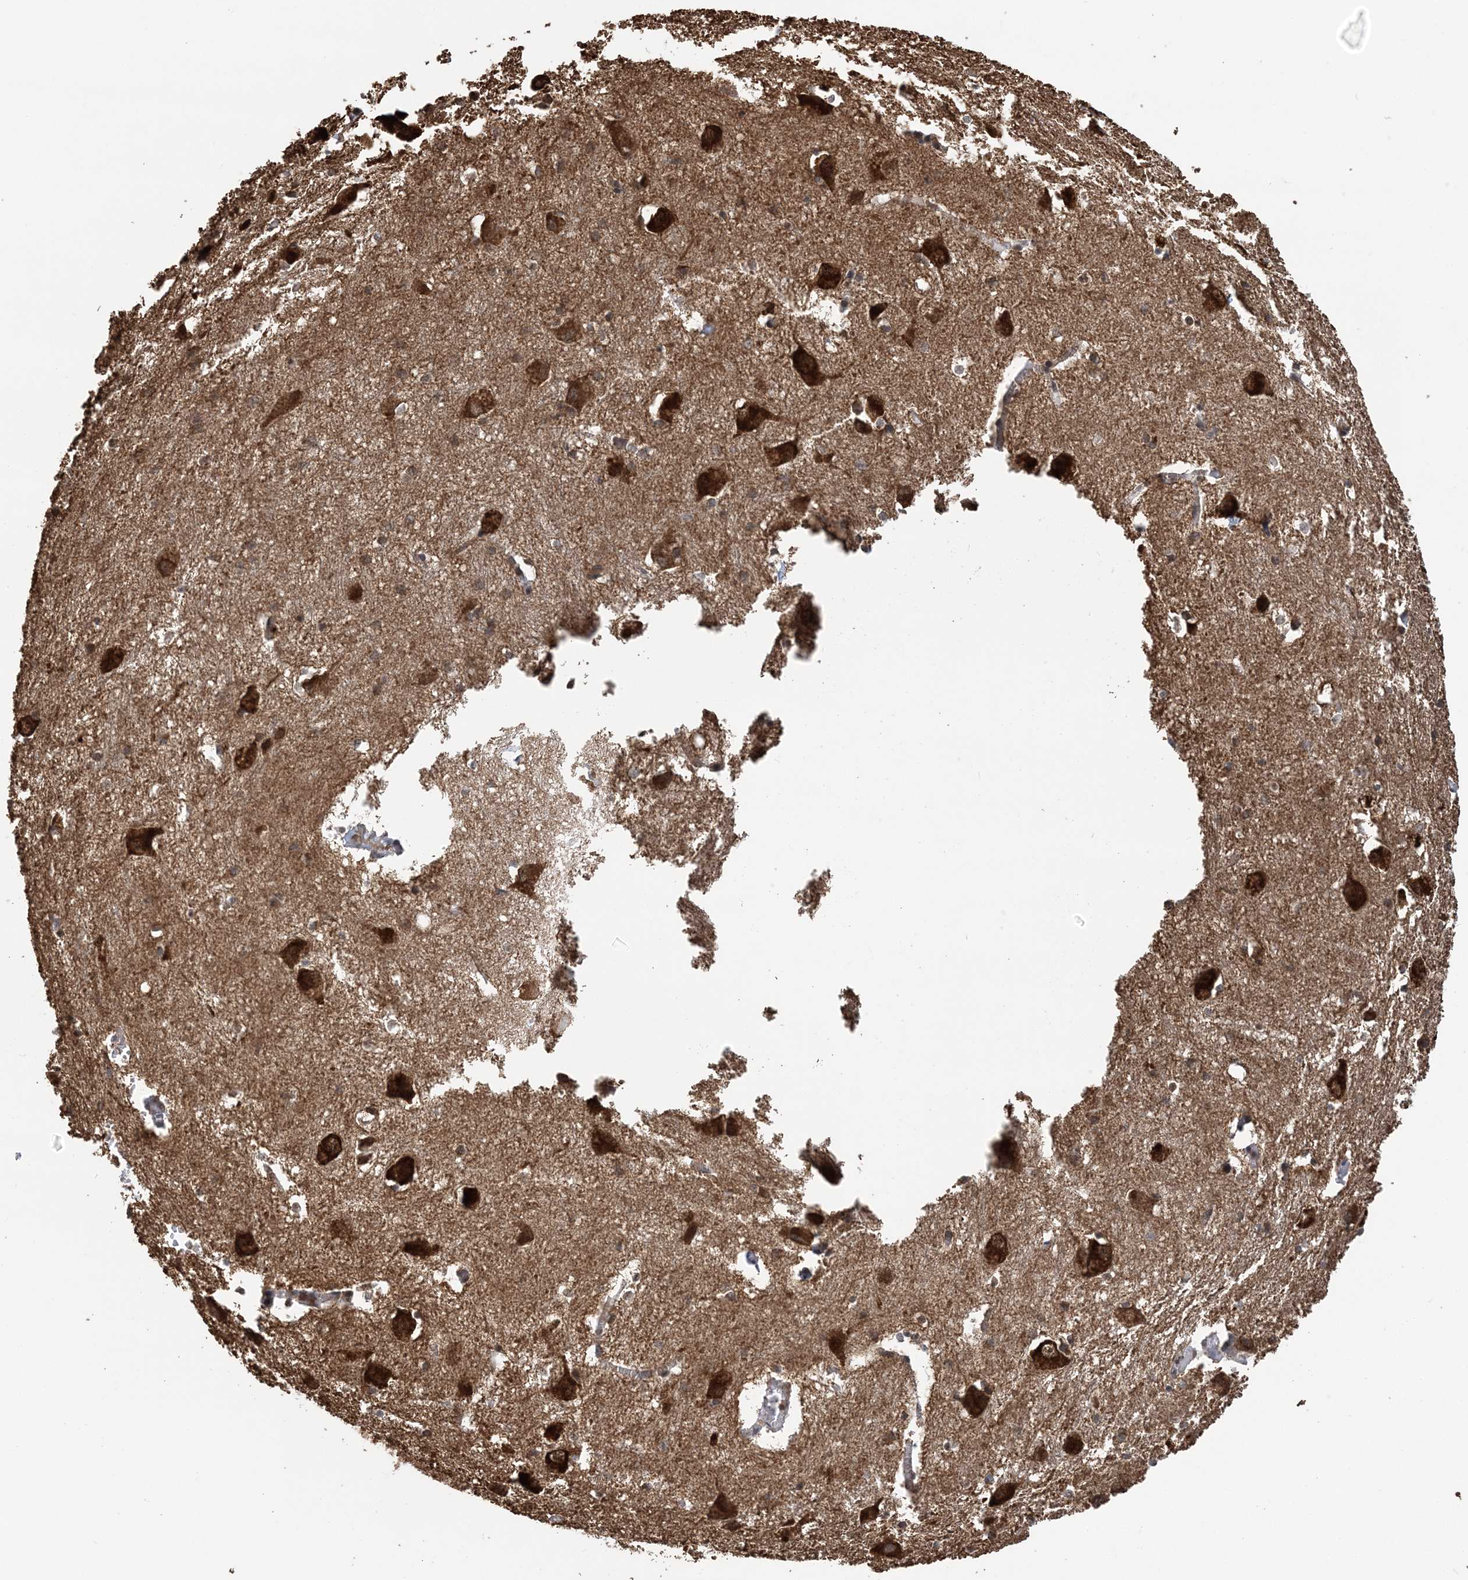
{"staining": {"intensity": "moderate", "quantity": "25%-75%", "location": "cytoplasmic/membranous"}, "tissue": "caudate", "cell_type": "Glial cells", "image_type": "normal", "snomed": [{"axis": "morphology", "description": "Normal tissue, NOS"}, {"axis": "topography", "description": "Lateral ventricle wall"}], "caption": "DAB (3,3'-diaminobenzidine) immunohistochemical staining of normal caudate displays moderate cytoplasmic/membranous protein positivity in approximately 25%-75% of glial cells.", "gene": "PCBP1", "patient": {"sex": "male", "age": 37}}